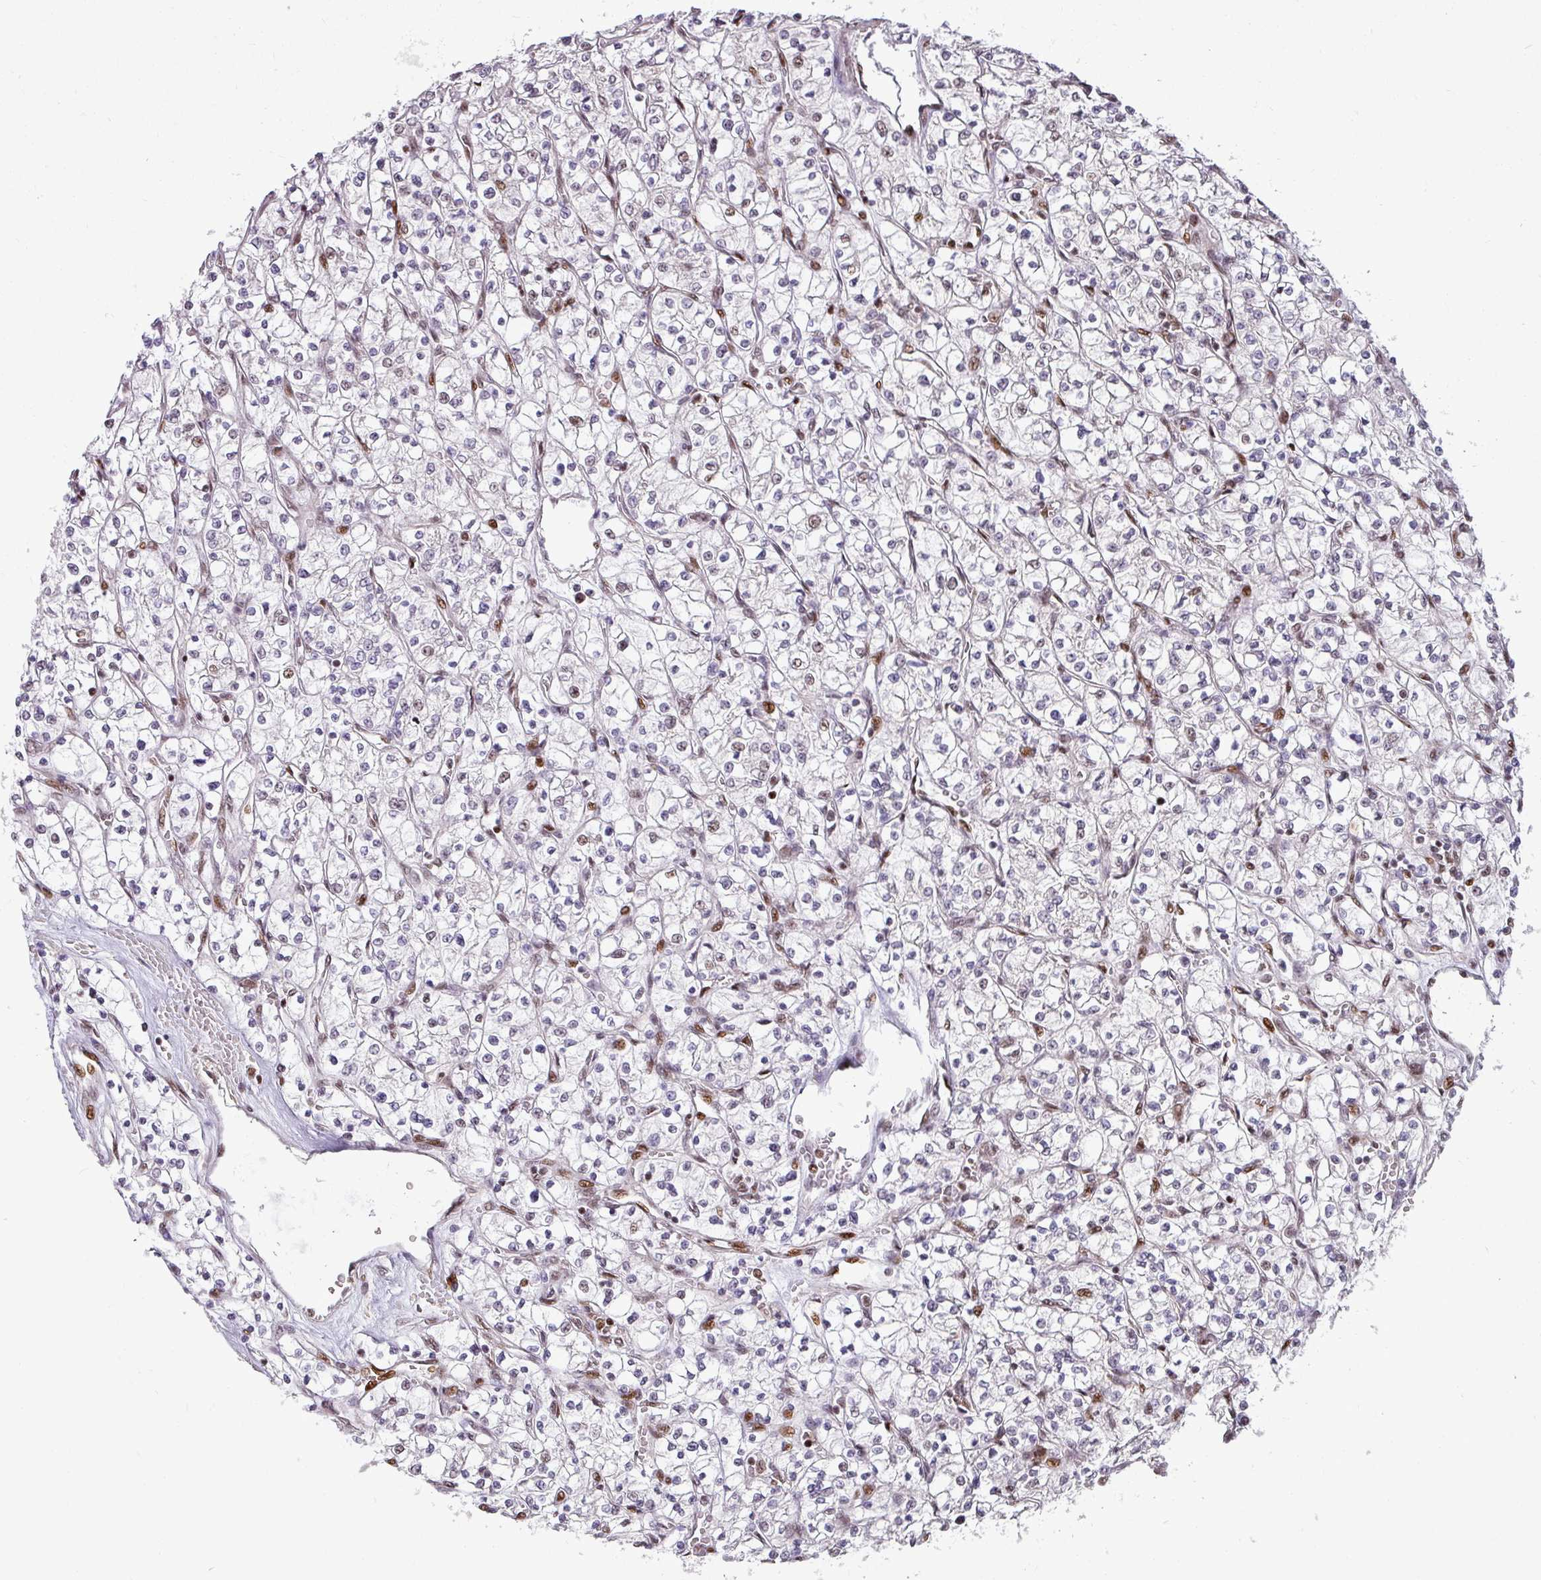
{"staining": {"intensity": "negative", "quantity": "none", "location": "none"}, "tissue": "renal cancer", "cell_type": "Tumor cells", "image_type": "cancer", "snomed": [{"axis": "morphology", "description": "Adenocarcinoma, NOS"}, {"axis": "topography", "description": "Kidney"}], "caption": "Immunohistochemistry (IHC) micrograph of neoplastic tissue: renal cancer (adenocarcinoma) stained with DAB (3,3'-diaminobenzidine) displays no significant protein expression in tumor cells.", "gene": "MYSM1", "patient": {"sex": "female", "age": 64}}